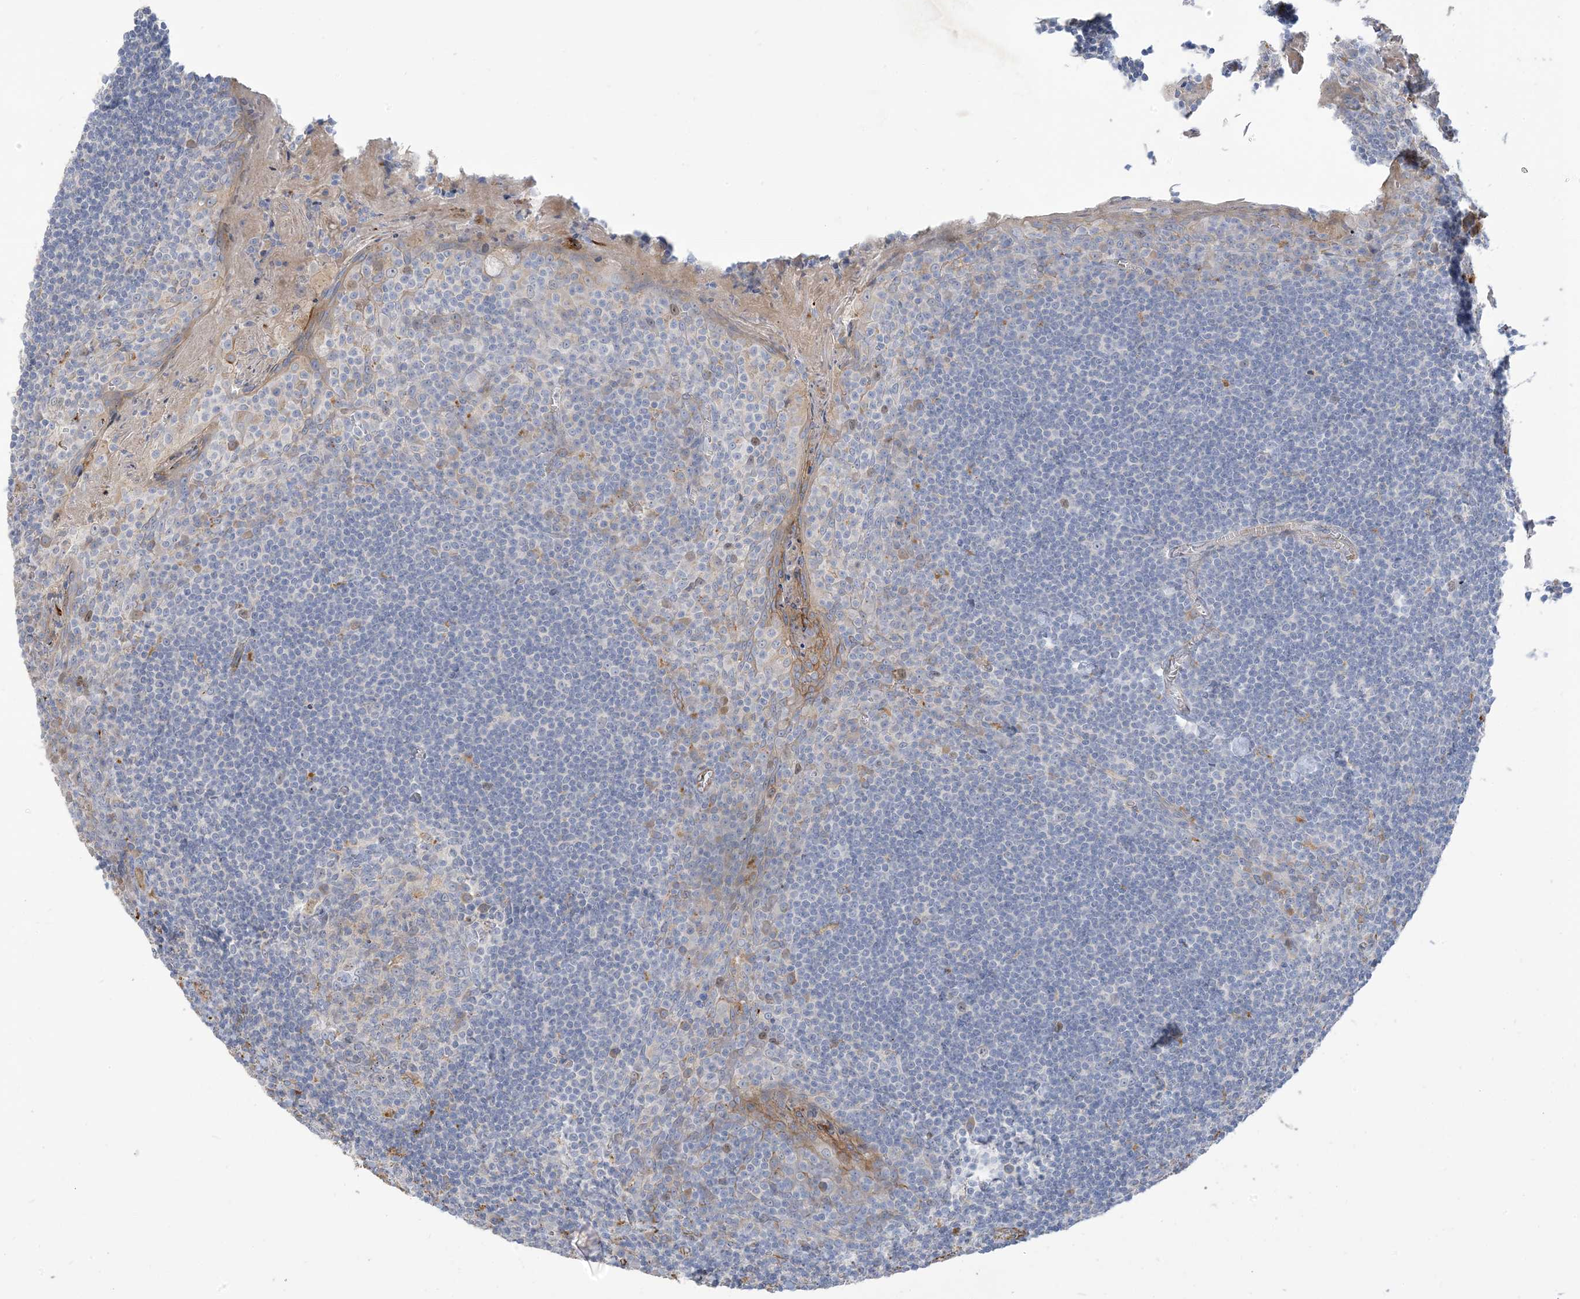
{"staining": {"intensity": "negative", "quantity": "none", "location": "none"}, "tissue": "tonsil", "cell_type": "Germinal center cells", "image_type": "normal", "snomed": [{"axis": "morphology", "description": "Normal tissue, NOS"}, {"axis": "topography", "description": "Tonsil"}], "caption": "The photomicrograph demonstrates no staining of germinal center cells in unremarkable tonsil.", "gene": "PEAR1", "patient": {"sex": "male", "age": 27}}